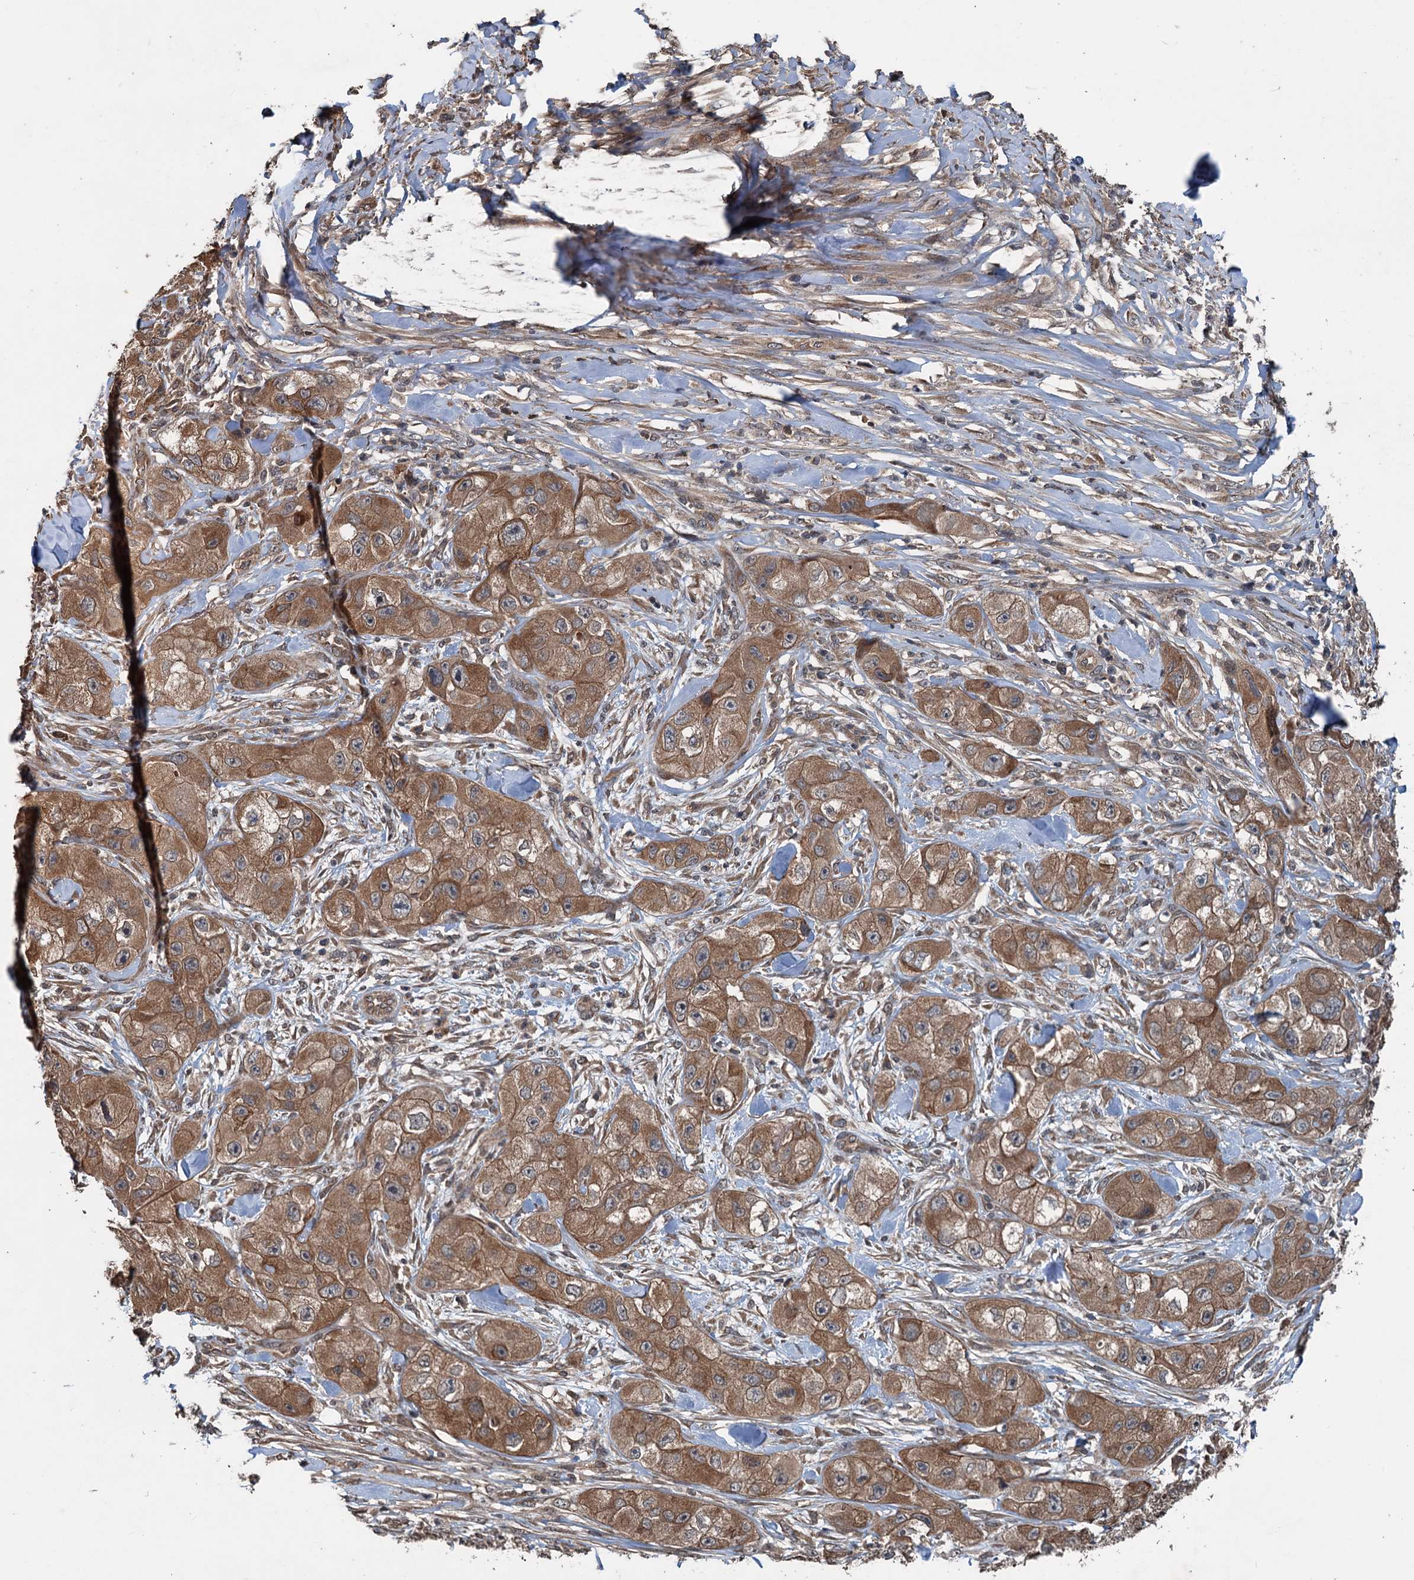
{"staining": {"intensity": "moderate", "quantity": ">75%", "location": "cytoplasmic/membranous"}, "tissue": "skin cancer", "cell_type": "Tumor cells", "image_type": "cancer", "snomed": [{"axis": "morphology", "description": "Squamous cell carcinoma, NOS"}, {"axis": "topography", "description": "Skin"}, {"axis": "topography", "description": "Subcutis"}], "caption": "IHC (DAB) staining of human skin cancer (squamous cell carcinoma) reveals moderate cytoplasmic/membranous protein positivity in about >75% of tumor cells.", "gene": "N4BP2L2", "patient": {"sex": "male", "age": 73}}